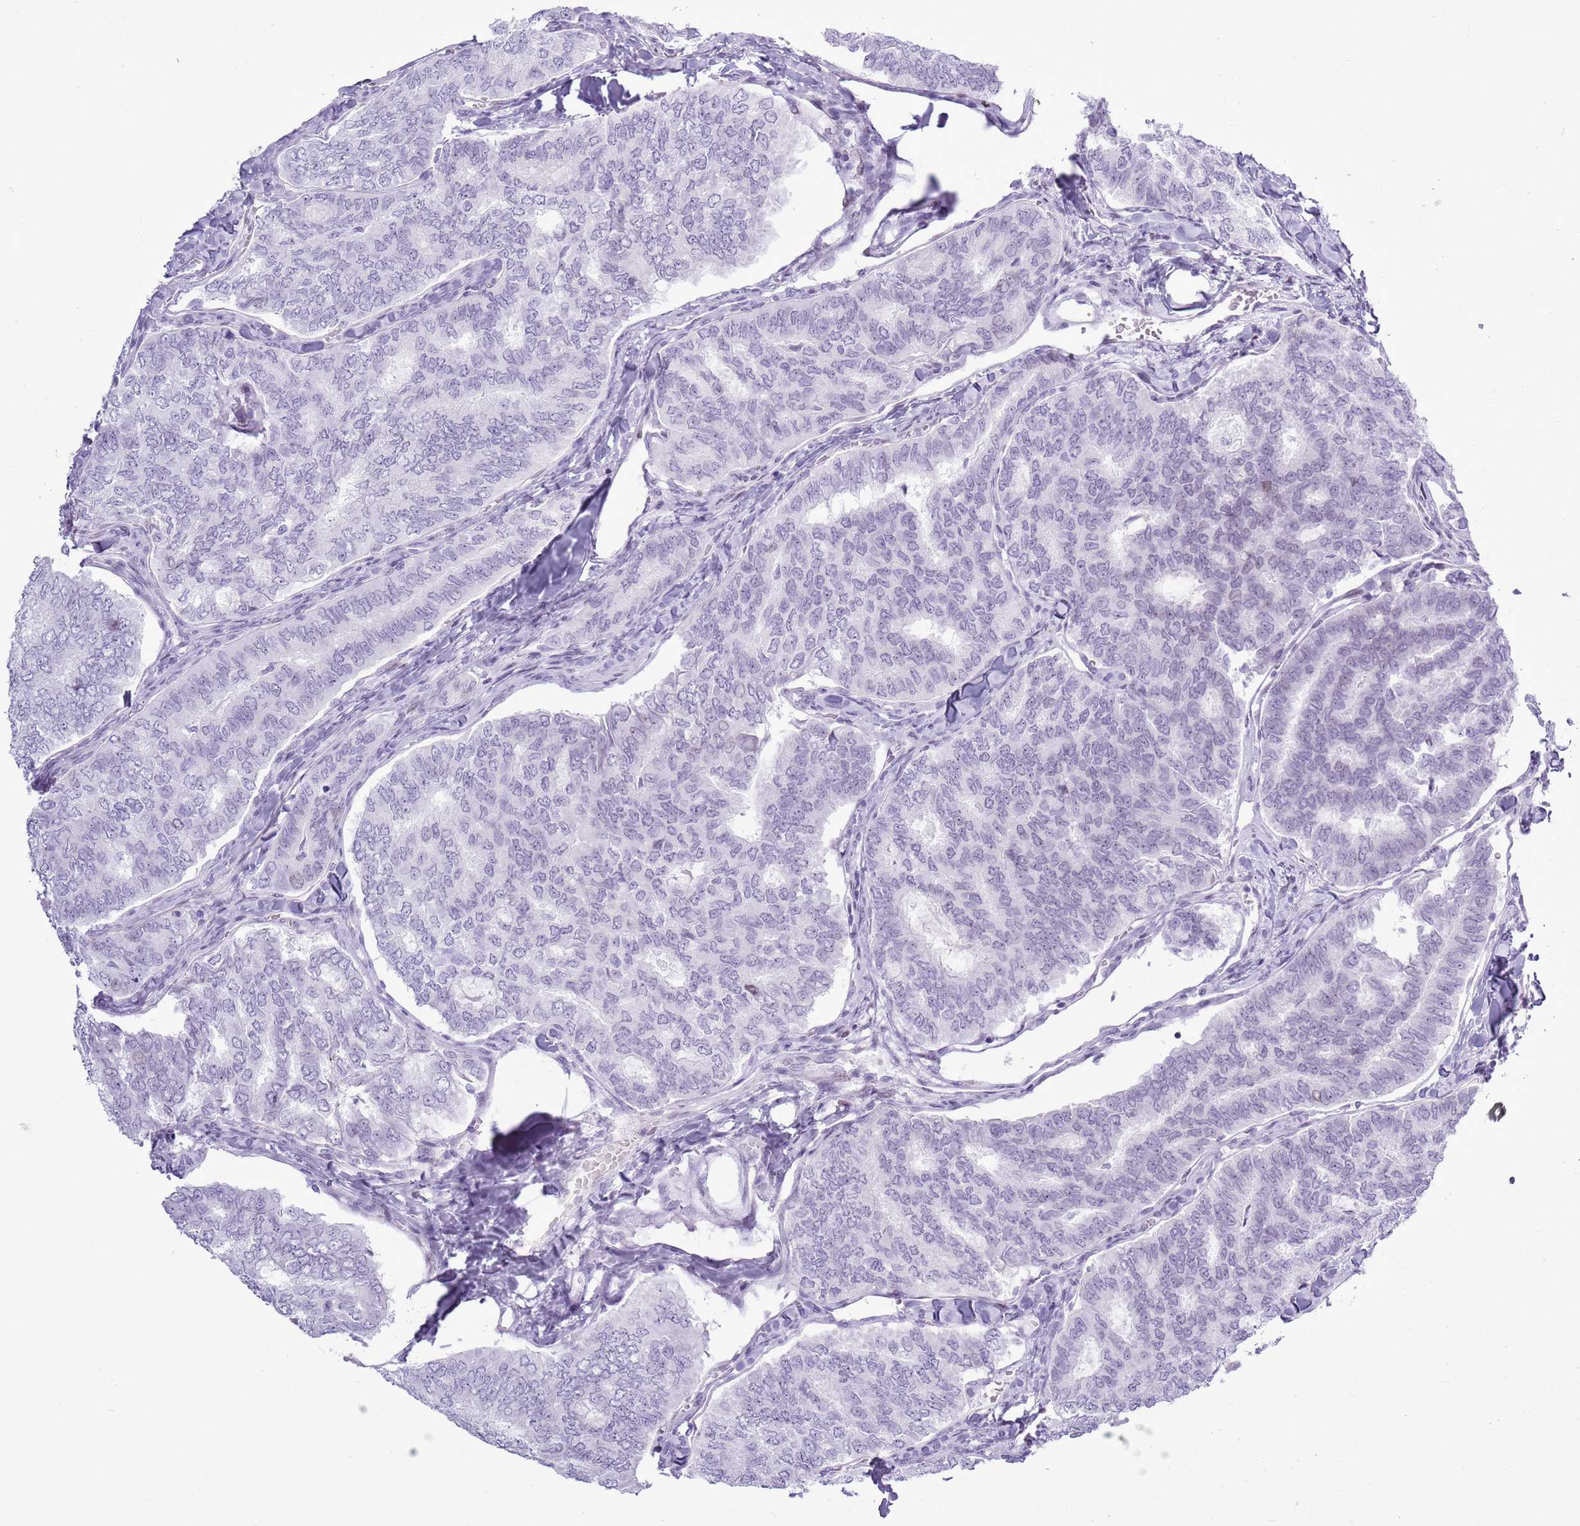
{"staining": {"intensity": "negative", "quantity": "none", "location": "none"}, "tissue": "thyroid cancer", "cell_type": "Tumor cells", "image_type": "cancer", "snomed": [{"axis": "morphology", "description": "Papillary adenocarcinoma, NOS"}, {"axis": "topography", "description": "Thyroid gland"}], "caption": "High magnification brightfield microscopy of thyroid cancer stained with DAB (3,3'-diaminobenzidine) (brown) and counterstained with hematoxylin (blue): tumor cells show no significant positivity.", "gene": "ASIP", "patient": {"sex": "female", "age": 35}}